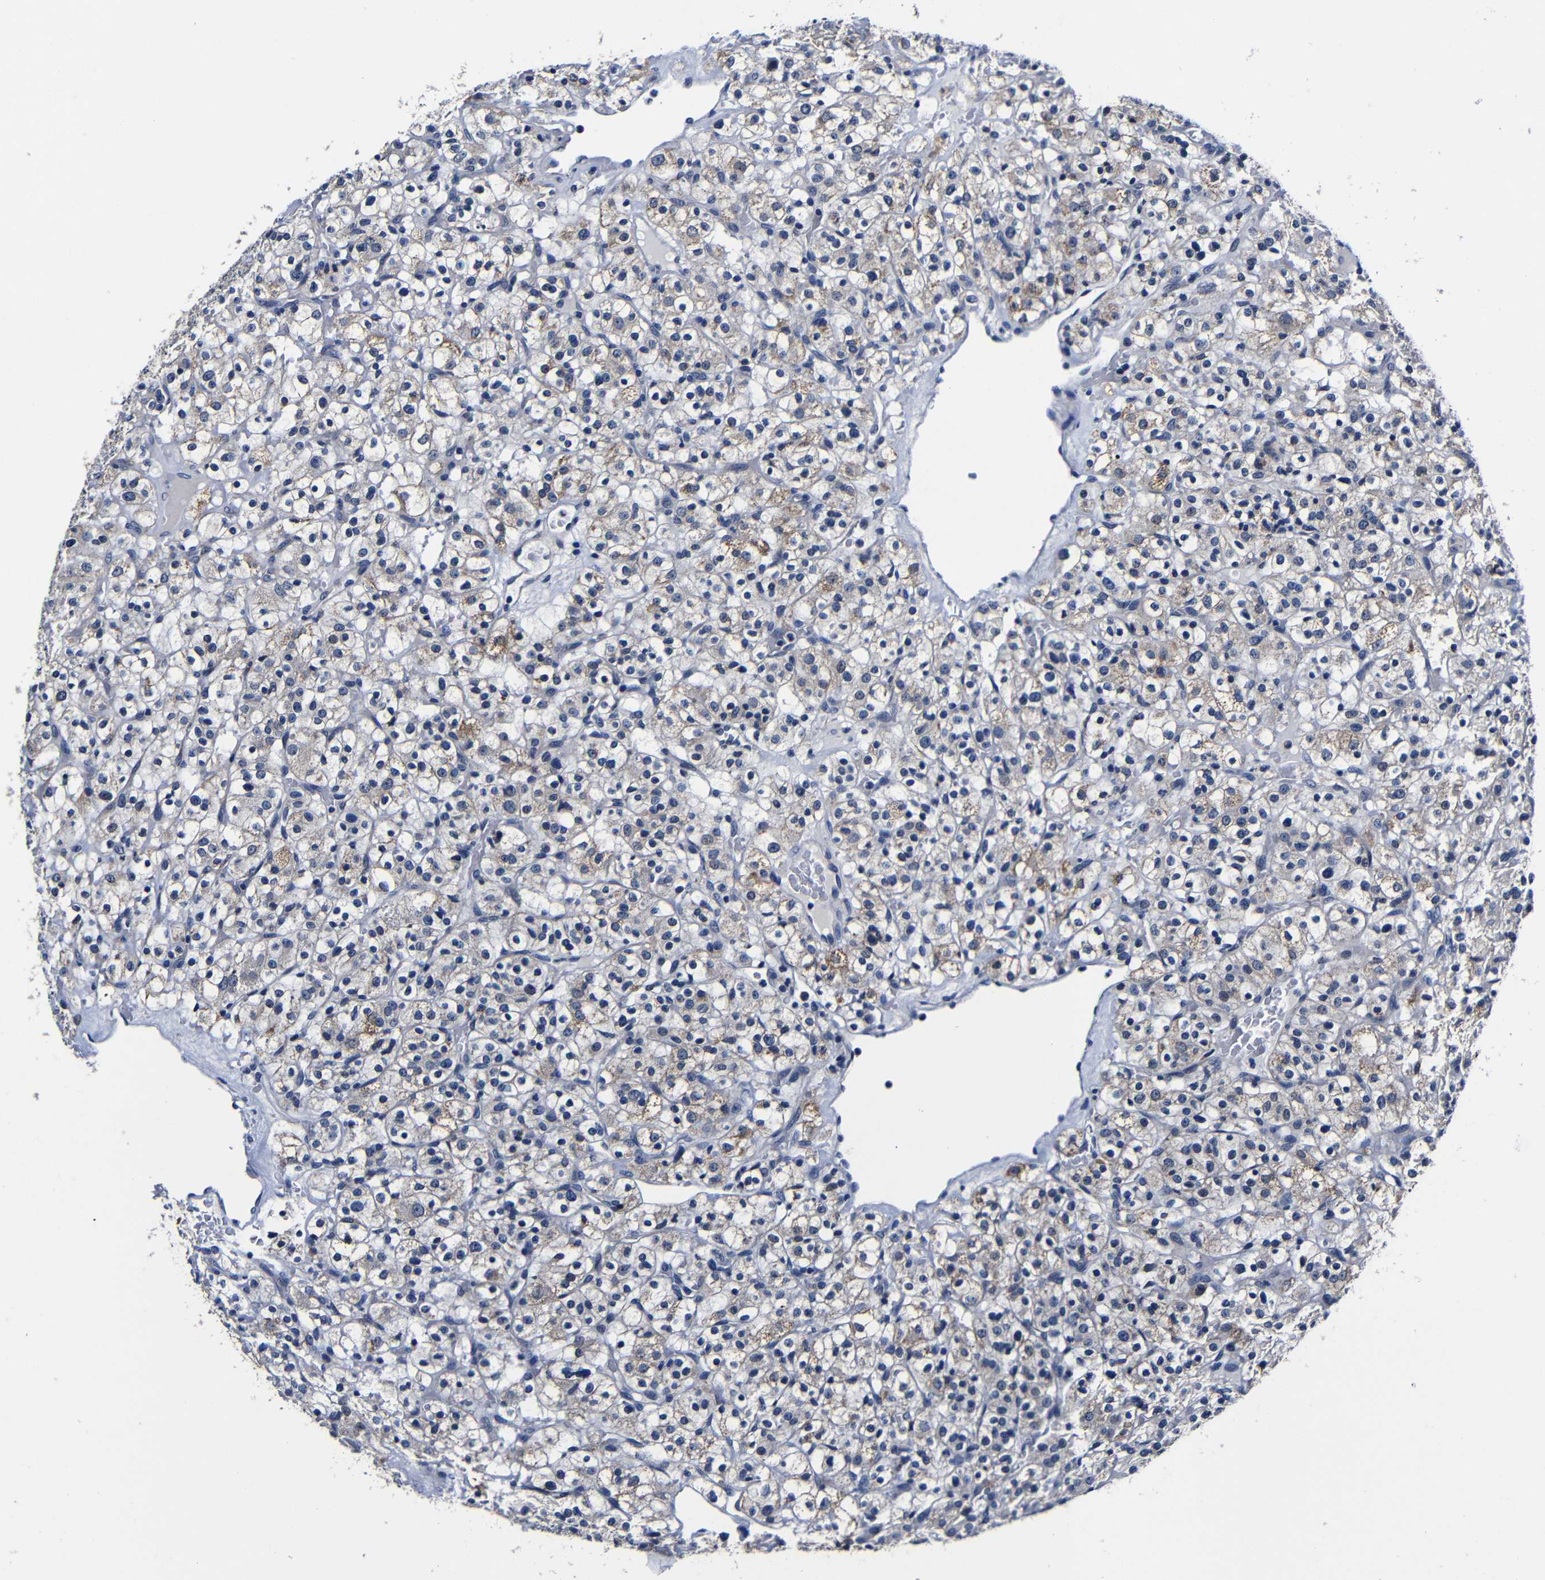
{"staining": {"intensity": "weak", "quantity": "<25%", "location": "cytoplasmic/membranous"}, "tissue": "renal cancer", "cell_type": "Tumor cells", "image_type": "cancer", "snomed": [{"axis": "morphology", "description": "Normal tissue, NOS"}, {"axis": "morphology", "description": "Adenocarcinoma, NOS"}, {"axis": "topography", "description": "Kidney"}], "caption": "Immunohistochemical staining of adenocarcinoma (renal) exhibits no significant staining in tumor cells.", "gene": "DEPP1", "patient": {"sex": "female", "age": 72}}